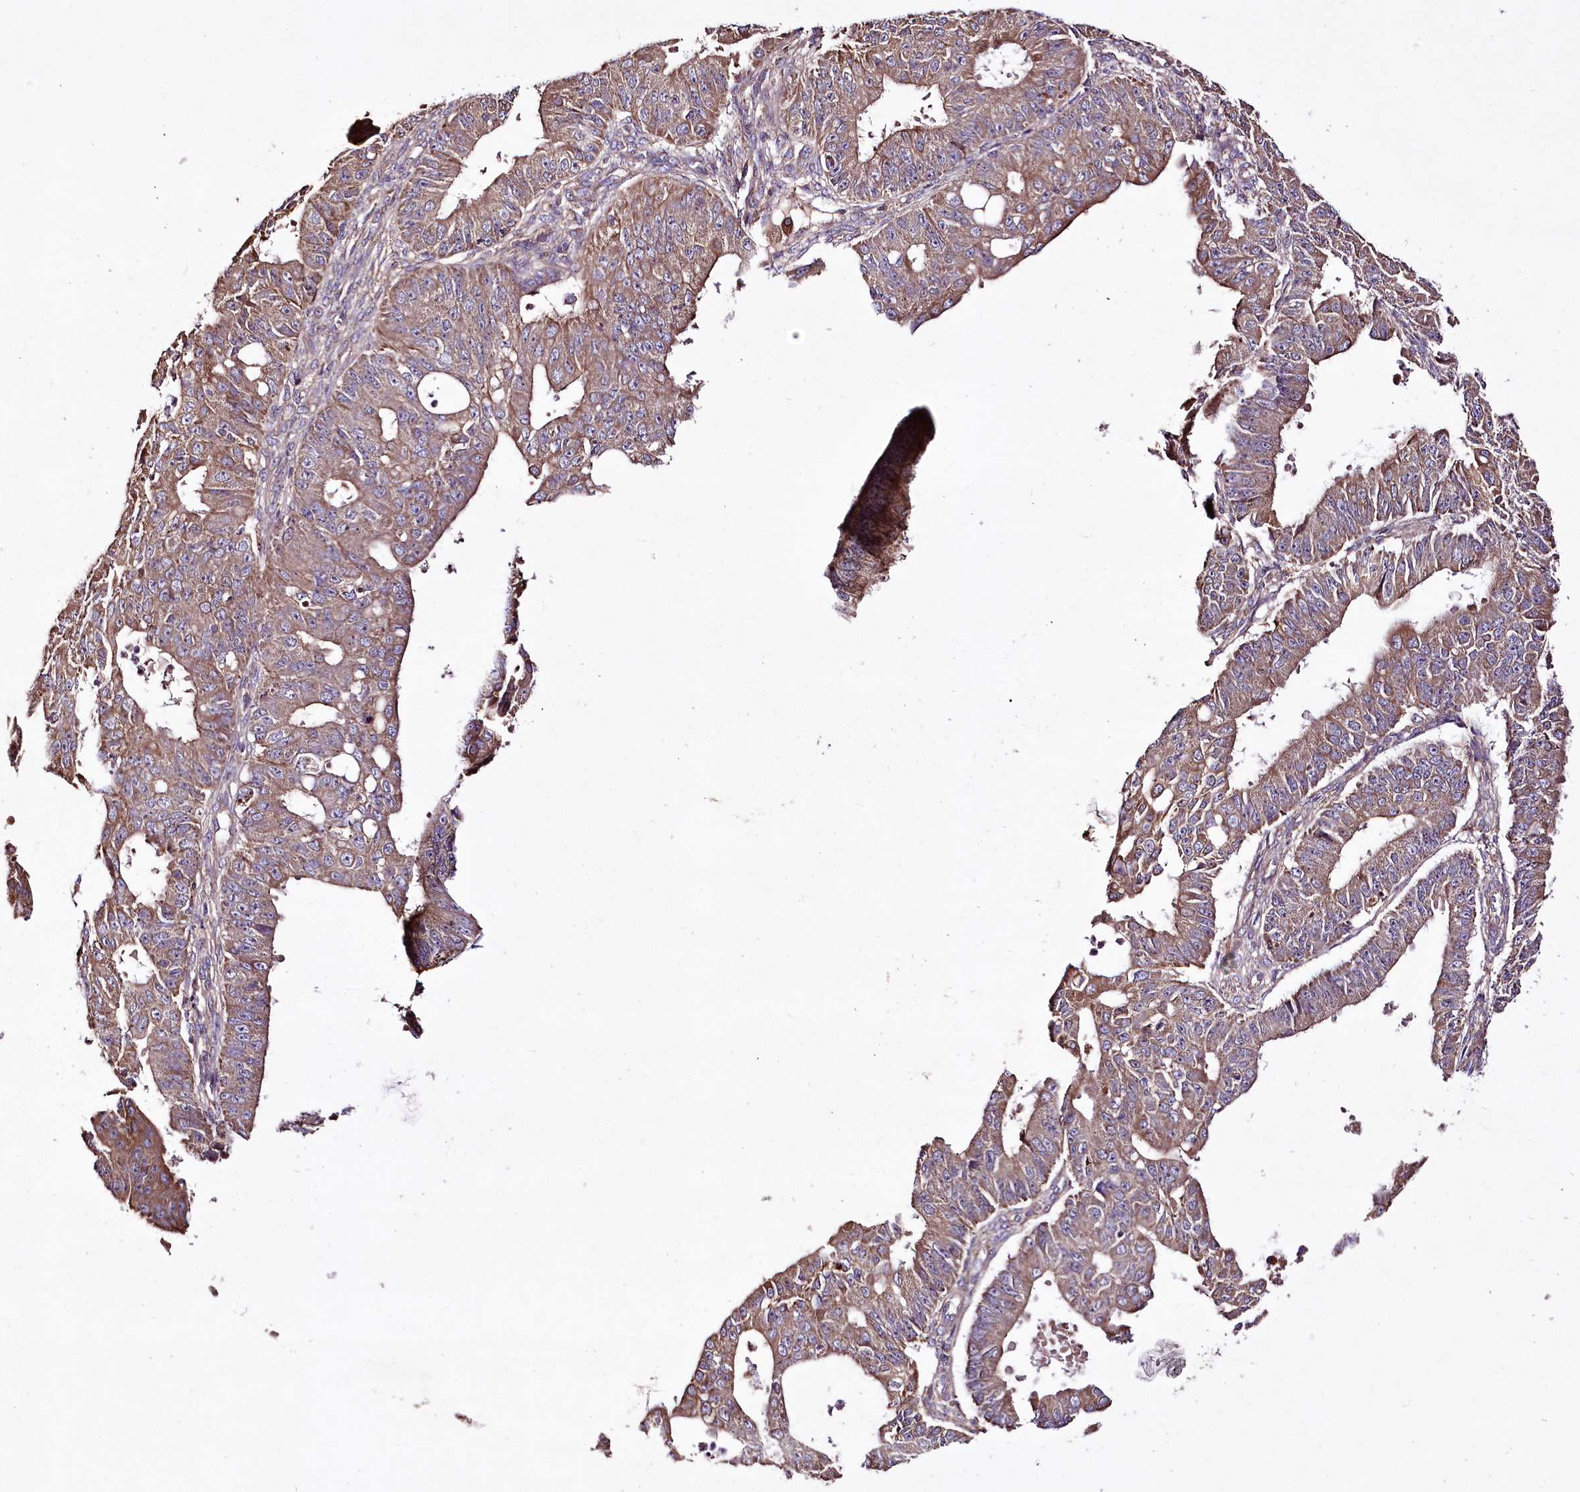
{"staining": {"intensity": "moderate", "quantity": ">75%", "location": "cytoplasmic/membranous"}, "tissue": "ovarian cancer", "cell_type": "Tumor cells", "image_type": "cancer", "snomed": [{"axis": "morphology", "description": "Carcinoma, endometroid"}, {"axis": "topography", "description": "Appendix"}, {"axis": "topography", "description": "Ovary"}], "caption": "This histopathology image displays ovarian cancer (endometroid carcinoma) stained with immunohistochemistry (IHC) to label a protein in brown. The cytoplasmic/membranous of tumor cells show moderate positivity for the protein. Nuclei are counter-stained blue.", "gene": "WWC1", "patient": {"sex": "female", "age": 42}}